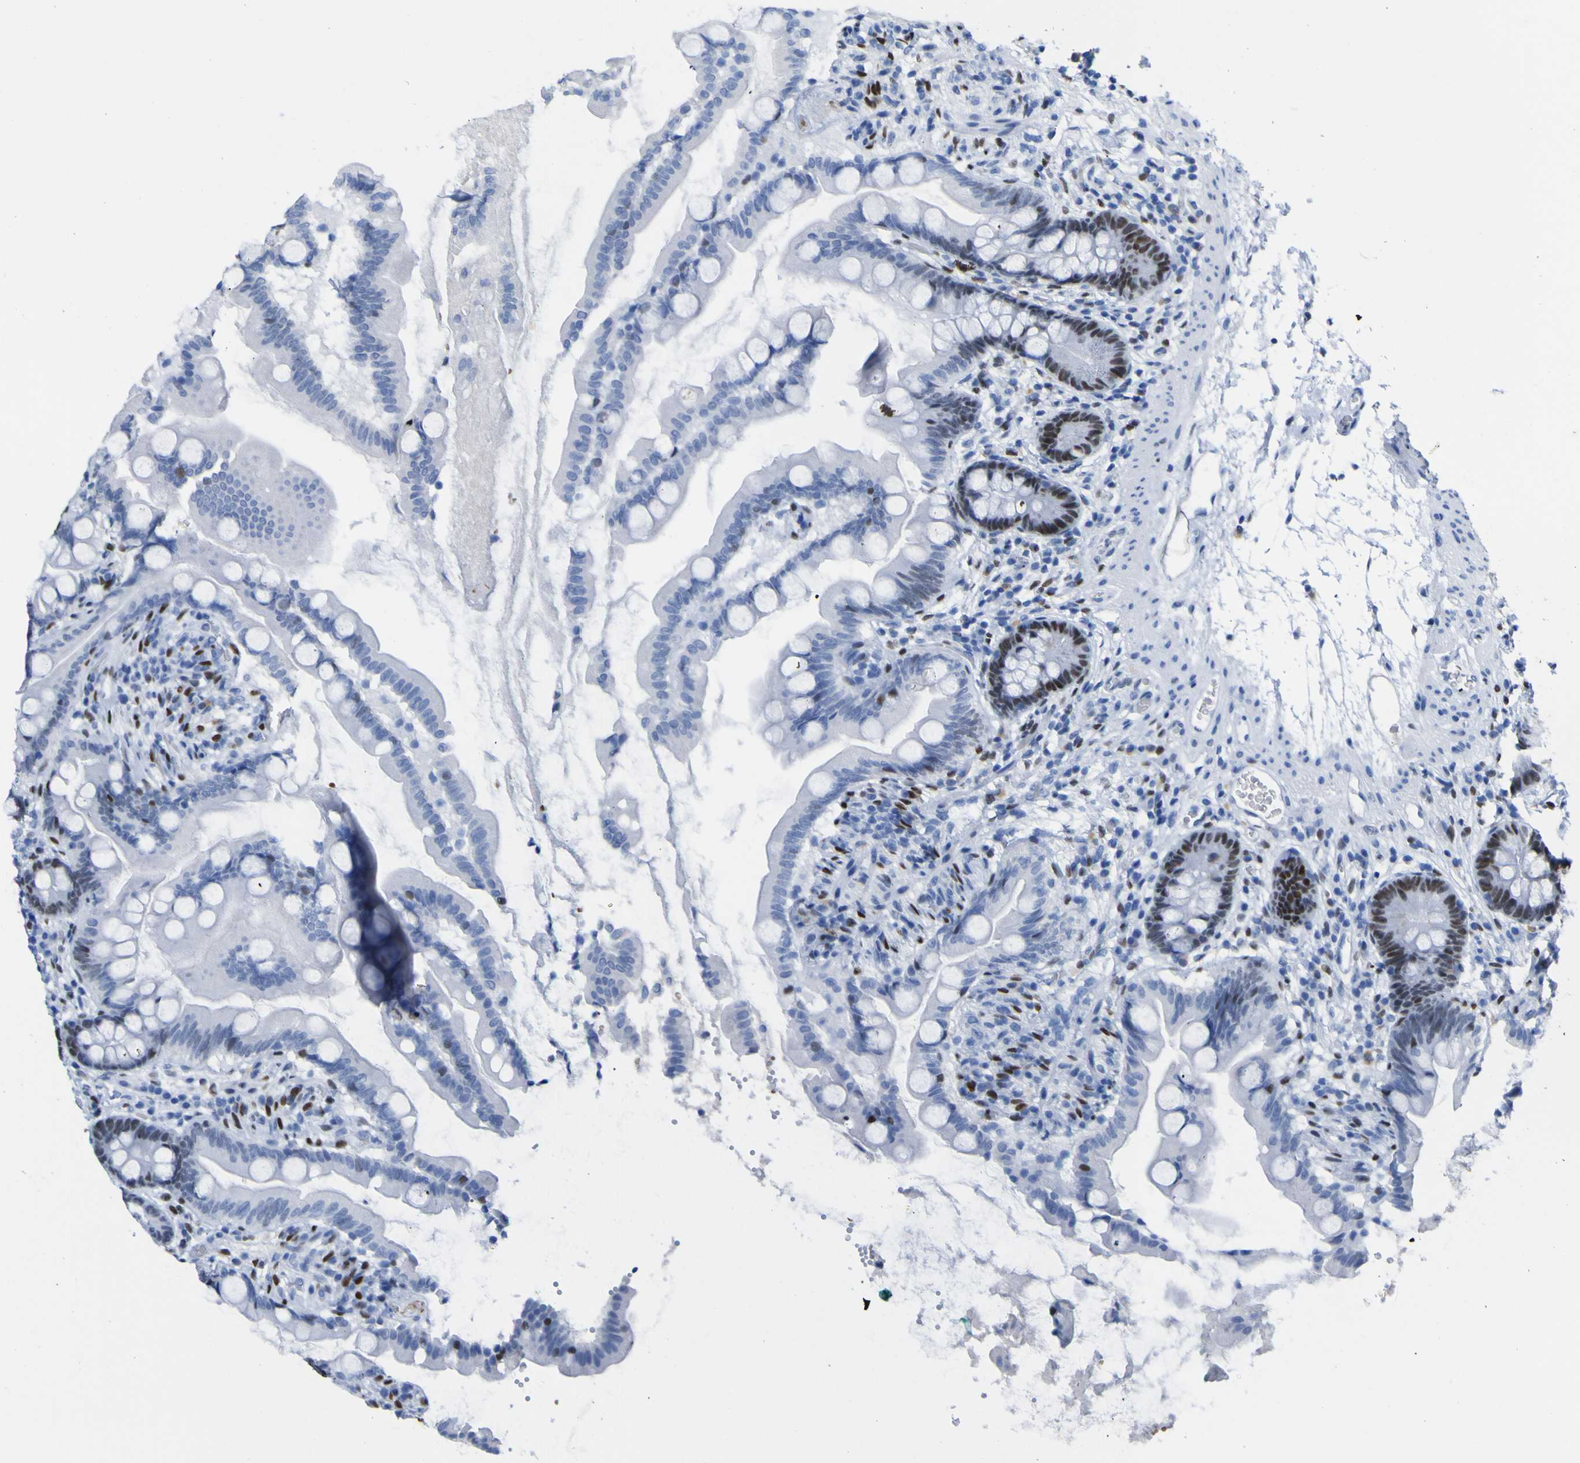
{"staining": {"intensity": "strong", "quantity": "25%-75%", "location": "nuclear"}, "tissue": "small intestine", "cell_type": "Glandular cells", "image_type": "normal", "snomed": [{"axis": "morphology", "description": "Normal tissue, NOS"}, {"axis": "topography", "description": "Small intestine"}], "caption": "Small intestine stained for a protein (brown) exhibits strong nuclear positive expression in about 25%-75% of glandular cells.", "gene": "DACH1", "patient": {"sex": "female", "age": 56}}